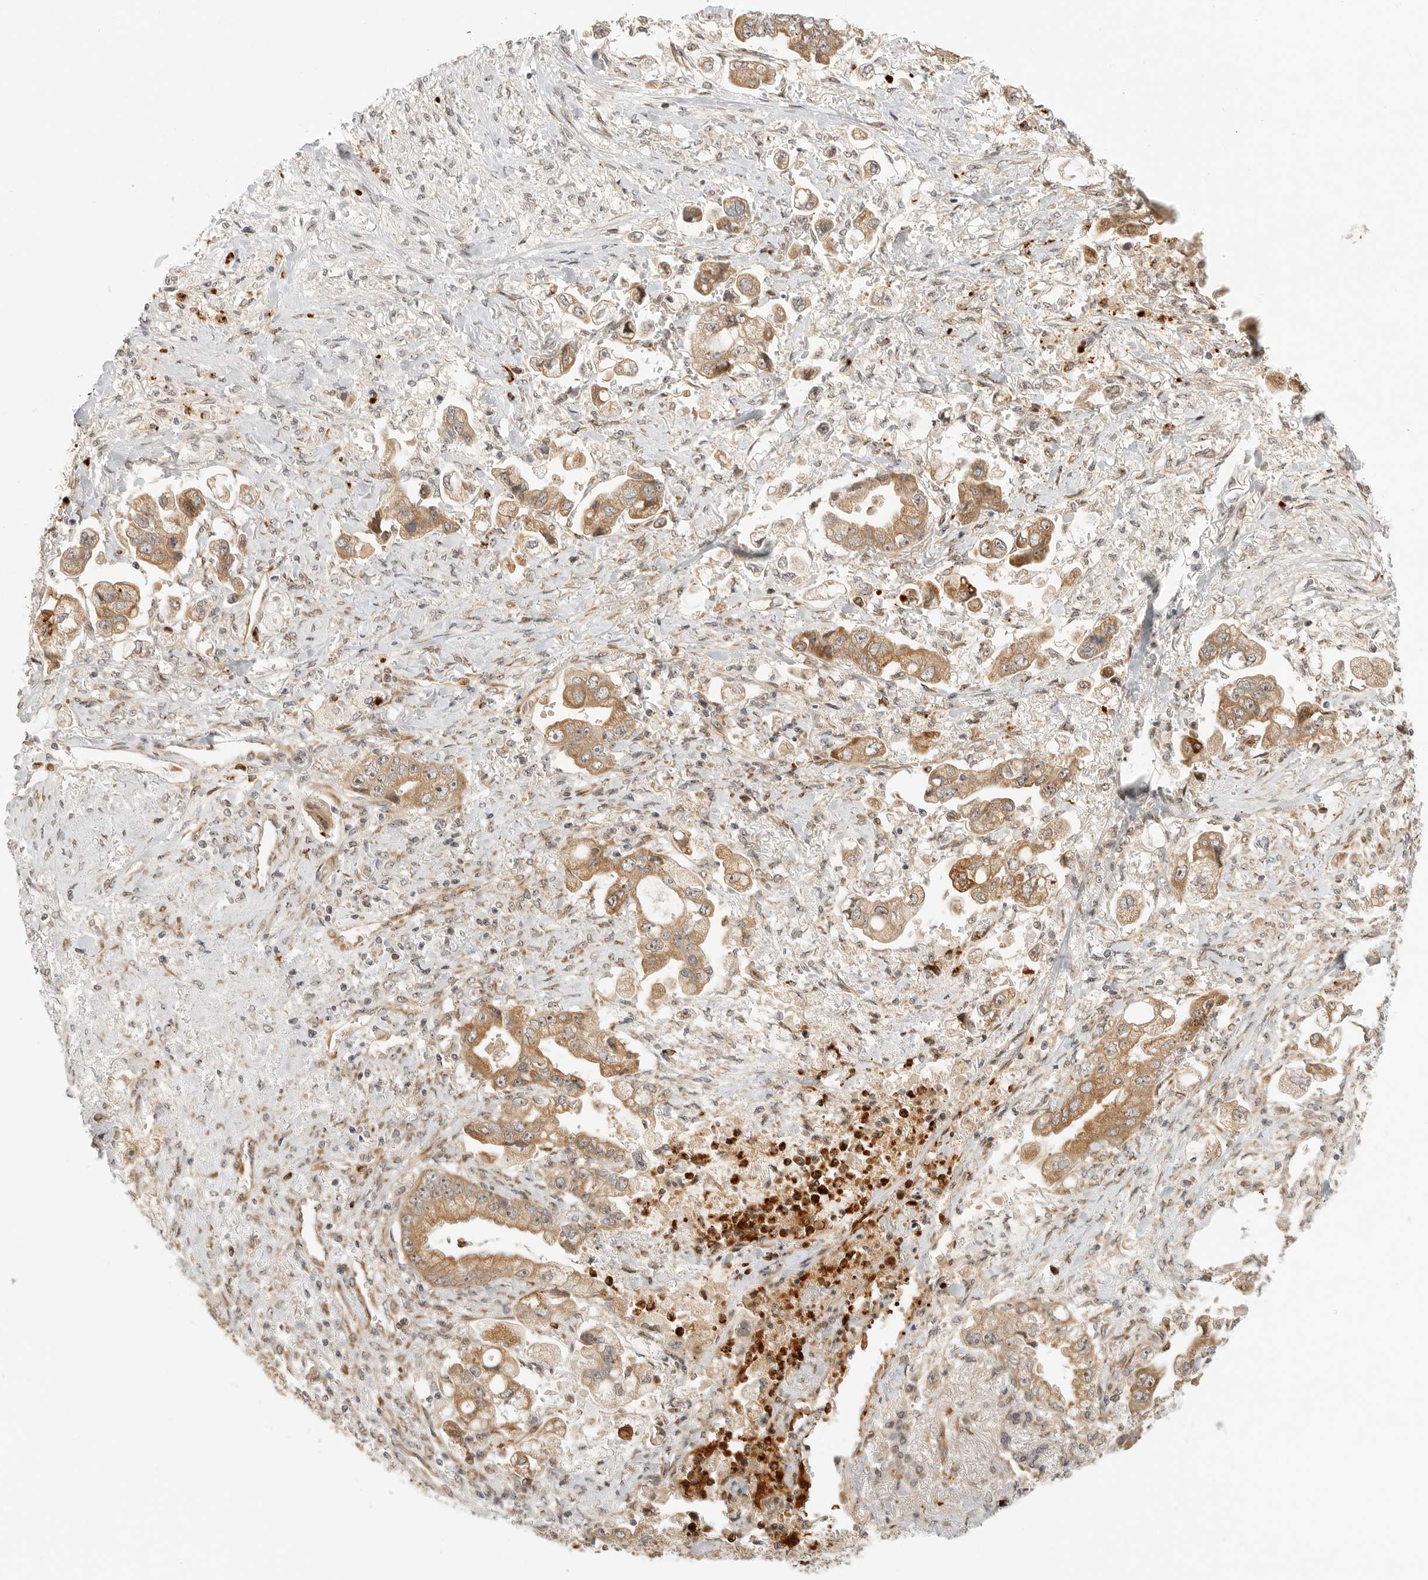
{"staining": {"intensity": "moderate", "quantity": ">75%", "location": "cytoplasmic/membranous"}, "tissue": "stomach cancer", "cell_type": "Tumor cells", "image_type": "cancer", "snomed": [{"axis": "morphology", "description": "Adenocarcinoma, NOS"}, {"axis": "topography", "description": "Stomach"}], "caption": "About >75% of tumor cells in stomach cancer (adenocarcinoma) demonstrate moderate cytoplasmic/membranous protein staining as visualized by brown immunohistochemical staining.", "gene": "DSCC1", "patient": {"sex": "male", "age": 62}}